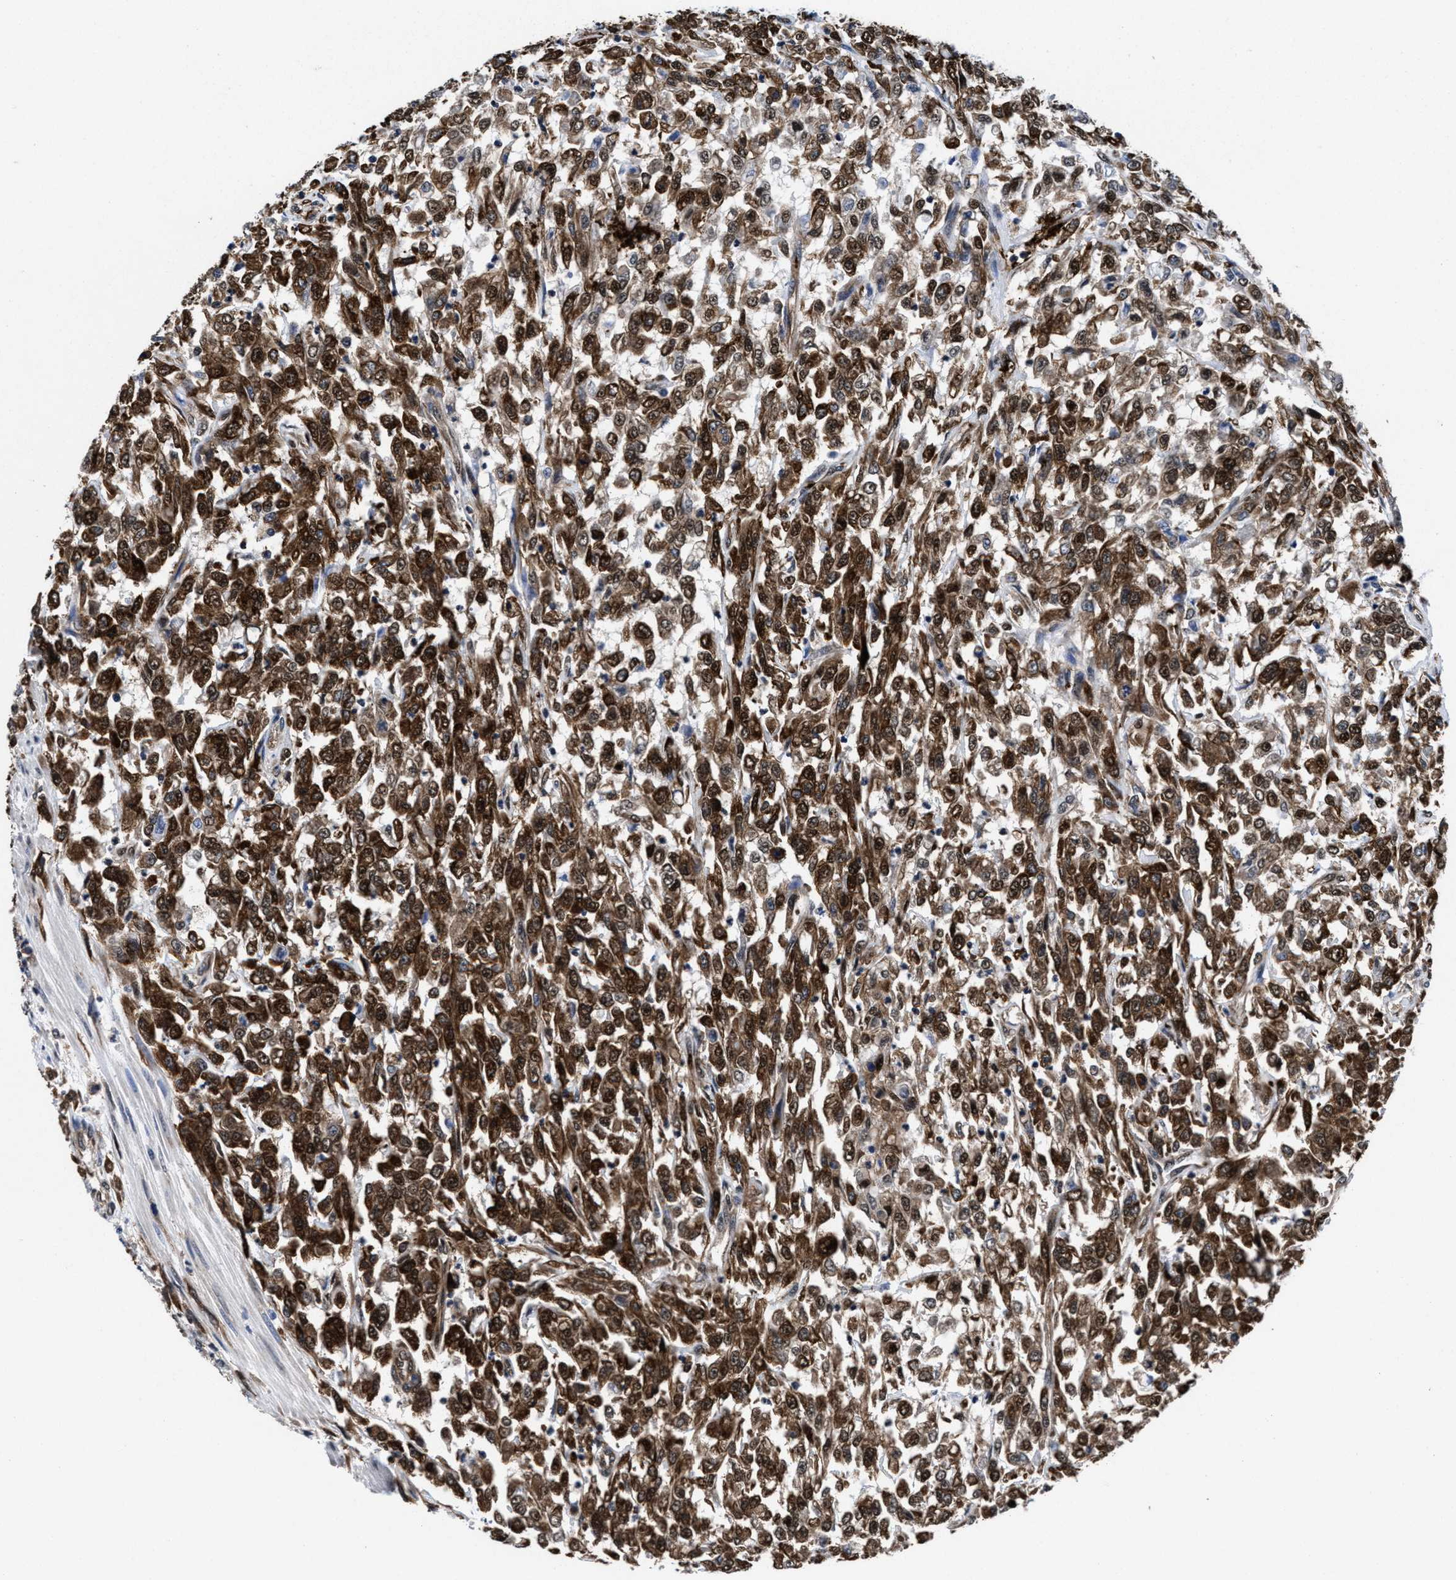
{"staining": {"intensity": "strong", "quantity": ">75%", "location": "cytoplasmic/membranous,nuclear"}, "tissue": "urothelial cancer", "cell_type": "Tumor cells", "image_type": "cancer", "snomed": [{"axis": "morphology", "description": "Urothelial carcinoma, High grade"}, {"axis": "topography", "description": "Urinary bladder"}], "caption": "IHC of human high-grade urothelial carcinoma shows high levels of strong cytoplasmic/membranous and nuclear staining in approximately >75% of tumor cells.", "gene": "ACLY", "patient": {"sex": "male", "age": 46}}